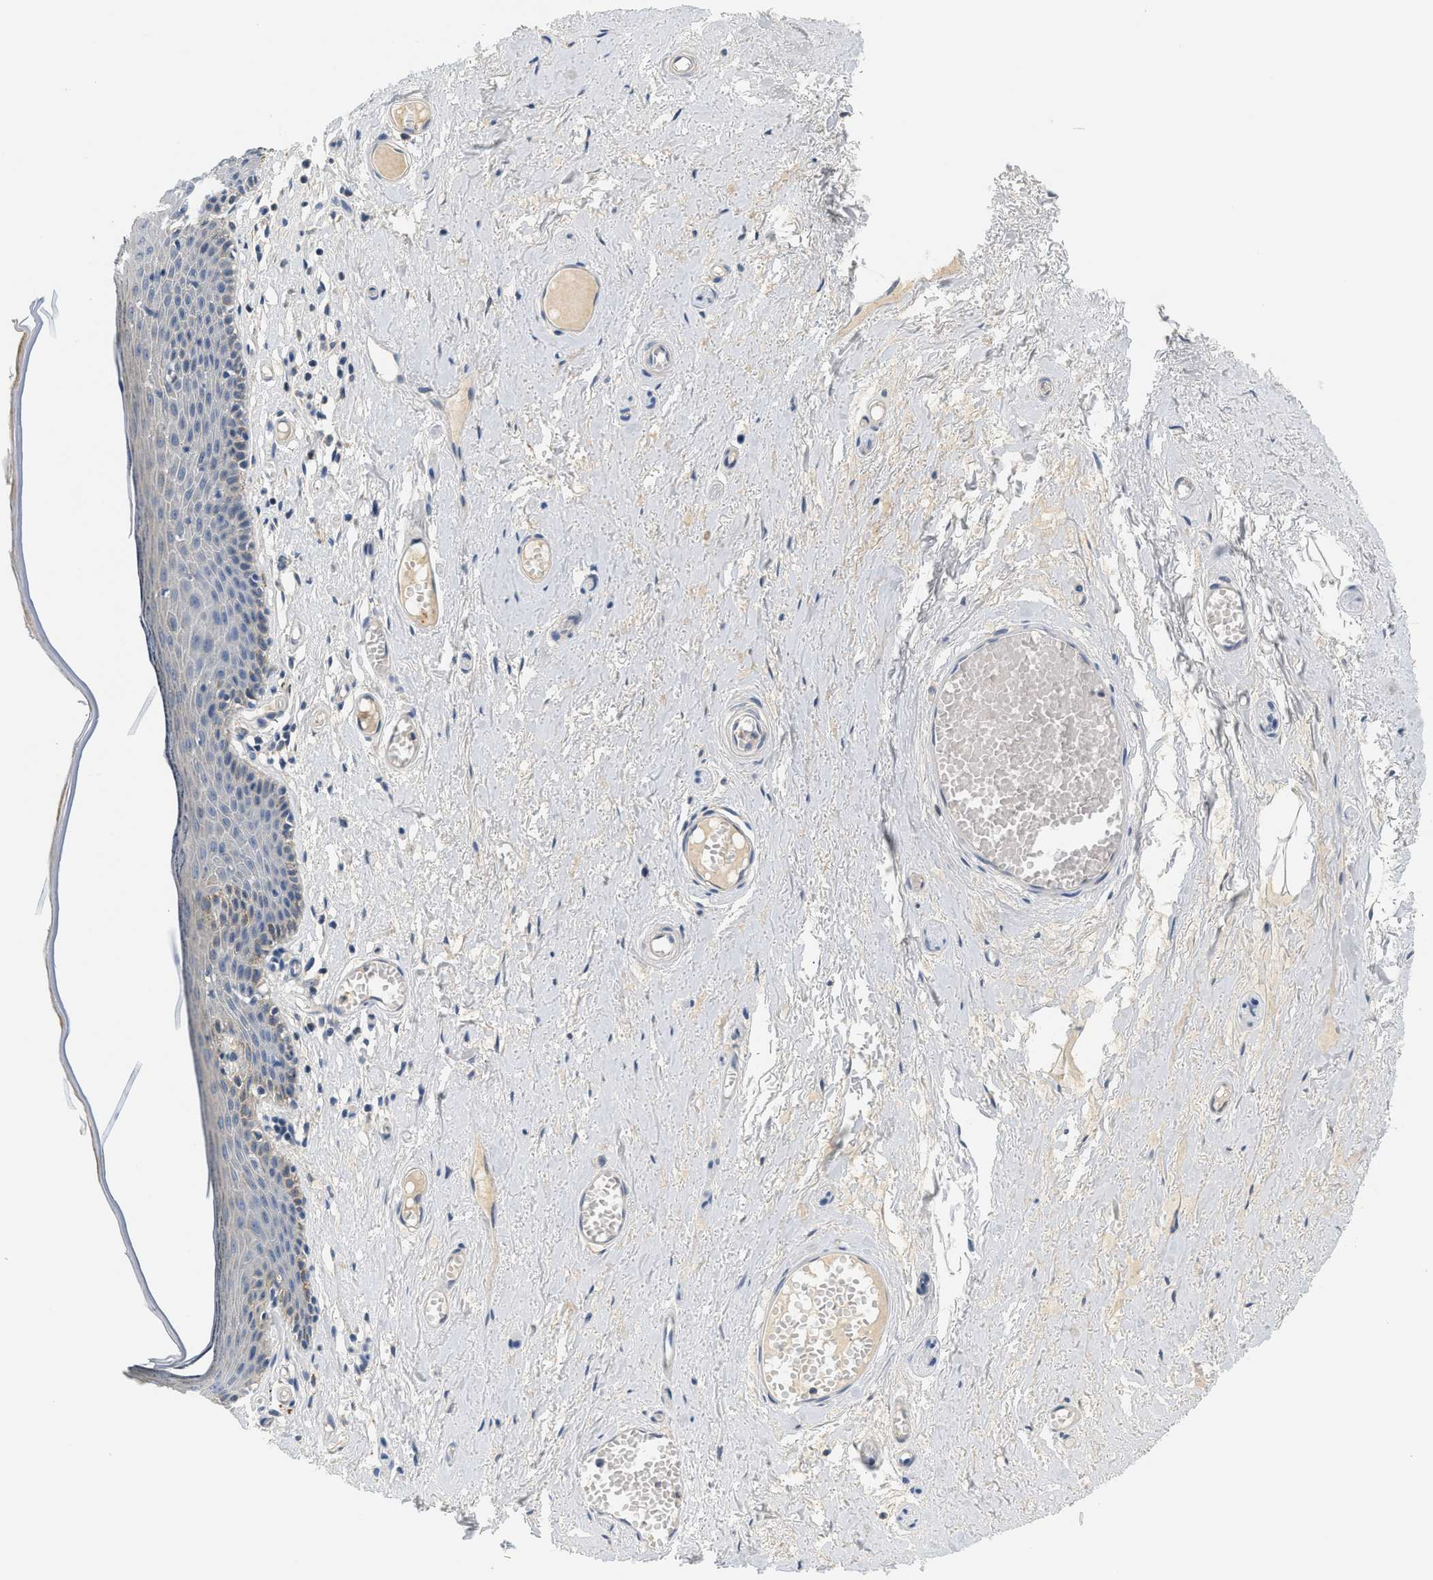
{"staining": {"intensity": "weak", "quantity": "<25%", "location": "cytoplasmic/membranous"}, "tissue": "skin", "cell_type": "Epidermal cells", "image_type": "normal", "snomed": [{"axis": "morphology", "description": "Normal tissue, NOS"}, {"axis": "topography", "description": "Adipose tissue"}, {"axis": "topography", "description": "Vascular tissue"}, {"axis": "topography", "description": "Anal"}, {"axis": "topography", "description": "Peripheral nerve tissue"}], "caption": "DAB (3,3'-diaminobenzidine) immunohistochemical staining of unremarkable skin displays no significant staining in epidermal cells. (DAB immunohistochemistry (IHC) with hematoxylin counter stain).", "gene": "SLC35E1", "patient": {"sex": "female", "age": 54}}